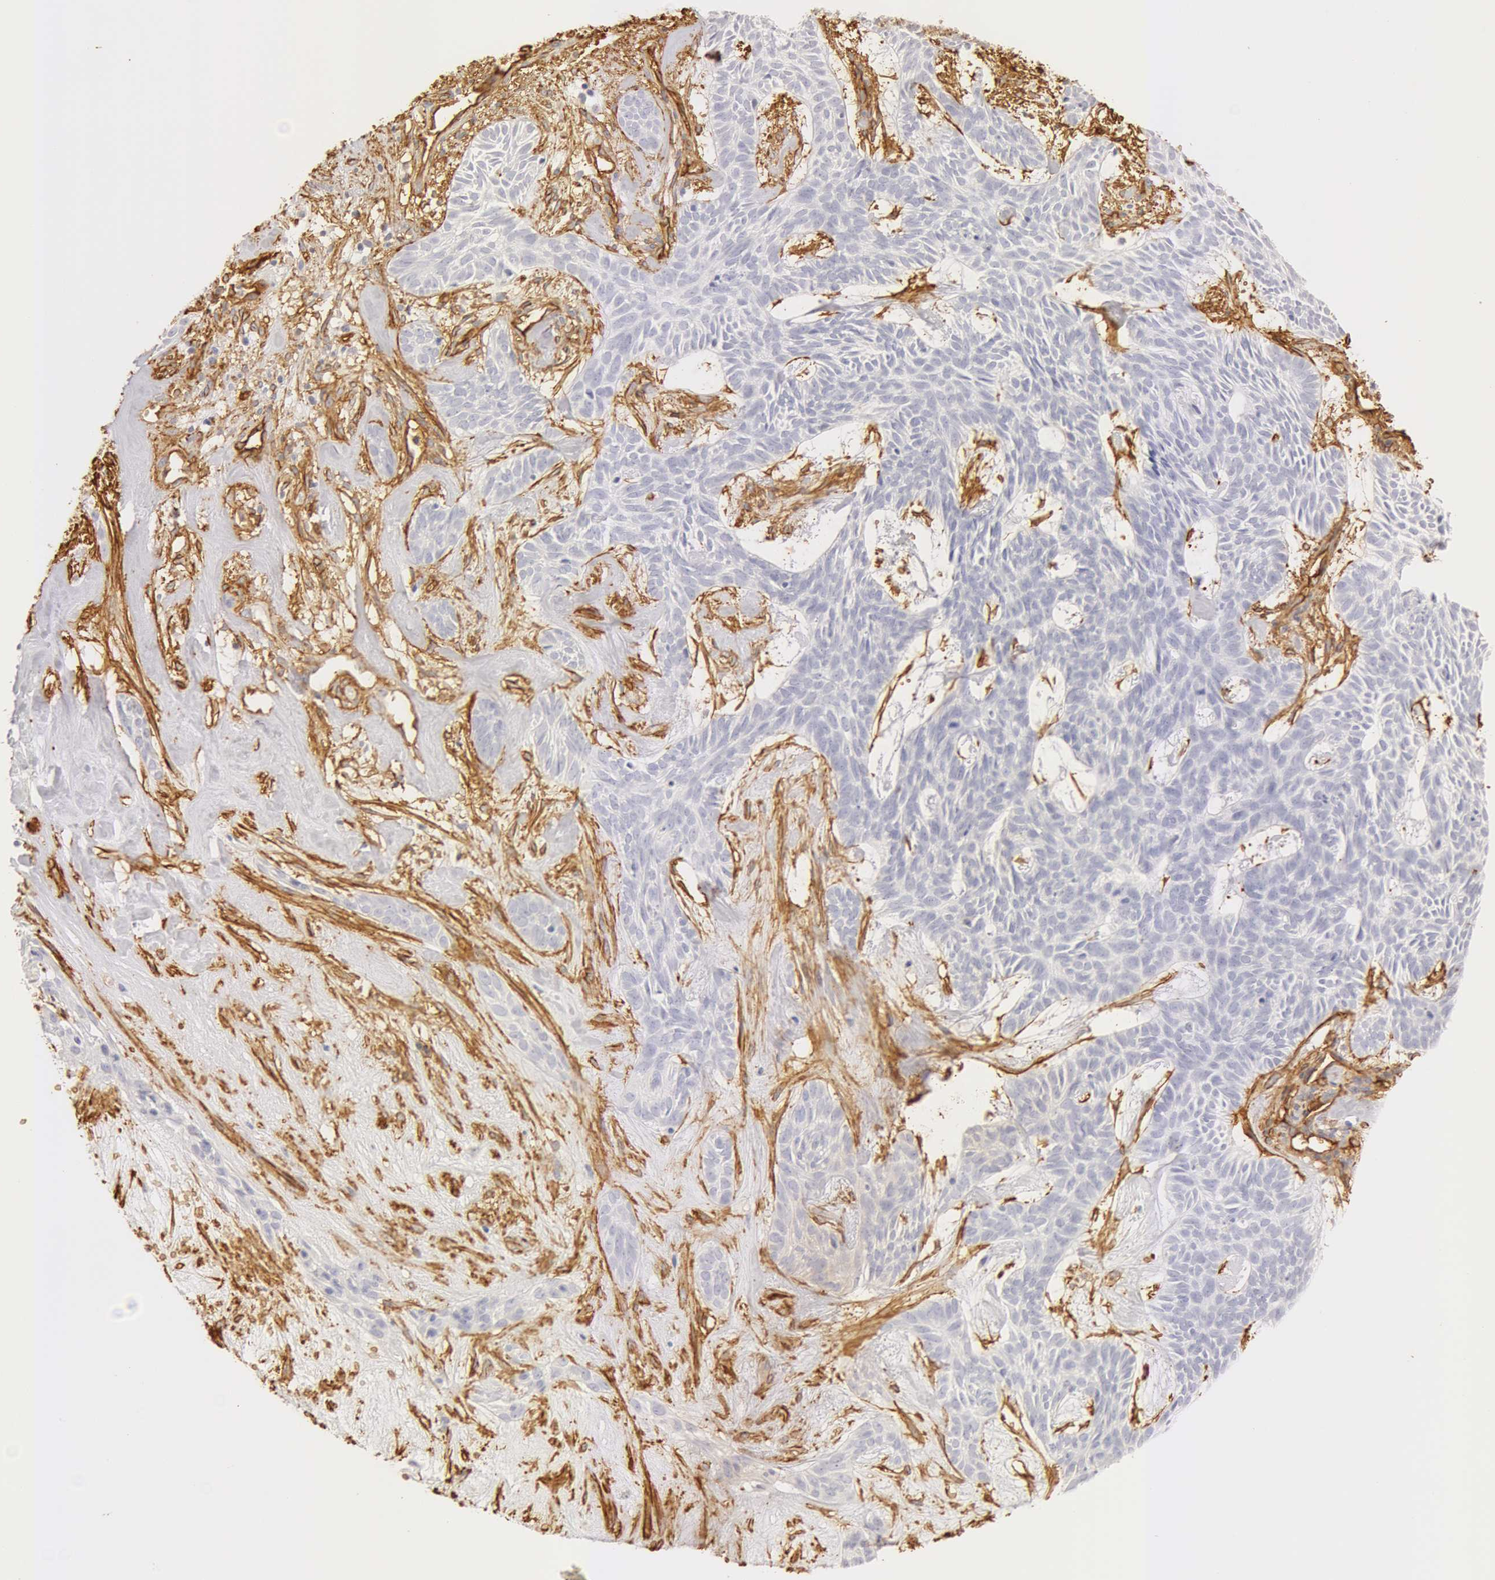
{"staining": {"intensity": "negative", "quantity": "none", "location": "none"}, "tissue": "skin cancer", "cell_type": "Tumor cells", "image_type": "cancer", "snomed": [{"axis": "morphology", "description": "Basal cell carcinoma"}, {"axis": "topography", "description": "Skin"}], "caption": "The immunohistochemistry micrograph has no significant staining in tumor cells of skin cancer tissue.", "gene": "AQP1", "patient": {"sex": "male", "age": 75}}